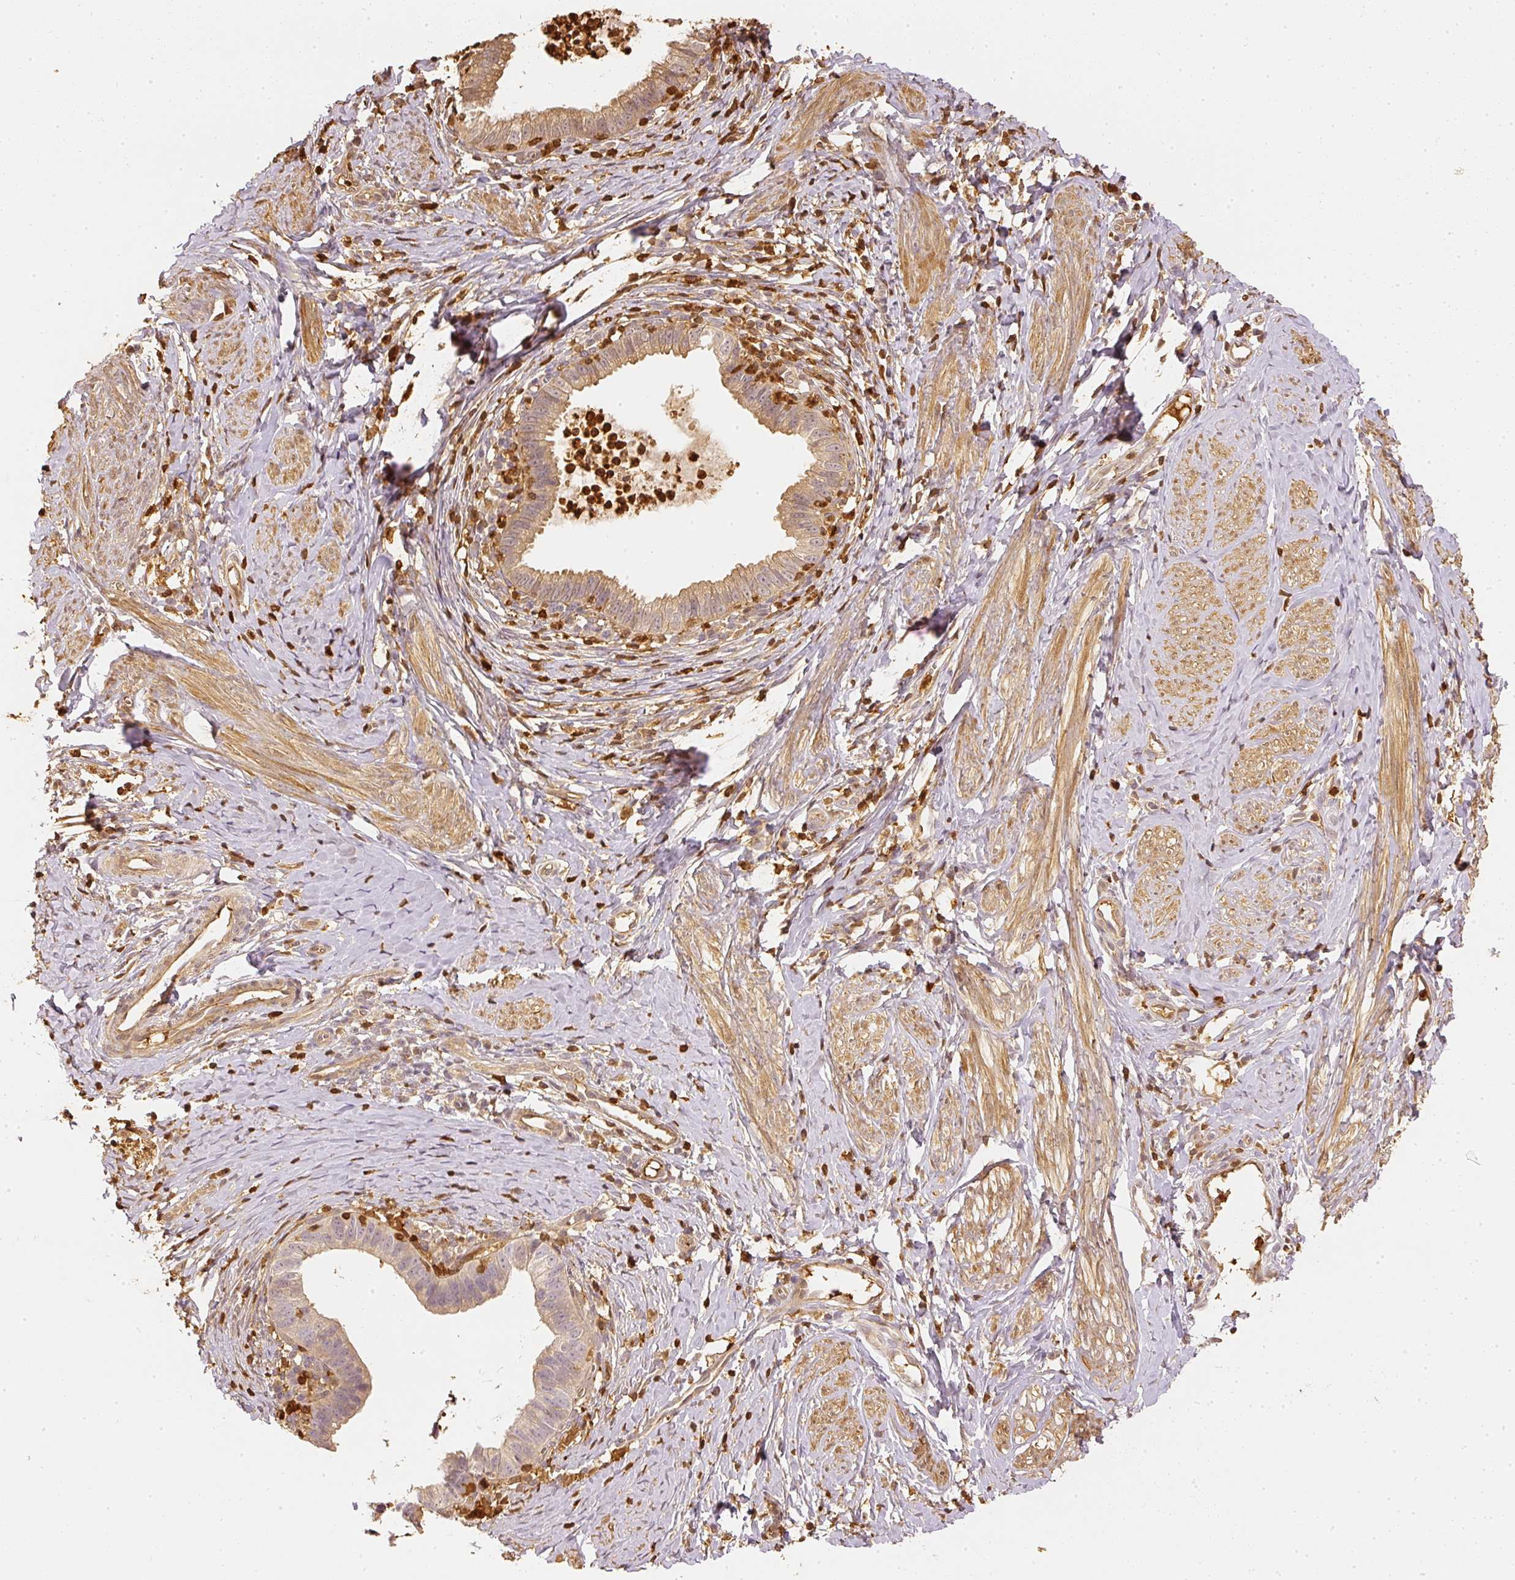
{"staining": {"intensity": "moderate", "quantity": ">75%", "location": "cytoplasmic/membranous"}, "tissue": "cervical cancer", "cell_type": "Tumor cells", "image_type": "cancer", "snomed": [{"axis": "morphology", "description": "Adenocarcinoma, NOS"}, {"axis": "topography", "description": "Cervix"}], "caption": "High-magnification brightfield microscopy of cervical cancer (adenocarcinoma) stained with DAB (3,3'-diaminobenzidine) (brown) and counterstained with hematoxylin (blue). tumor cells exhibit moderate cytoplasmic/membranous positivity is identified in about>75% of cells. The protein is stained brown, and the nuclei are stained in blue (DAB IHC with brightfield microscopy, high magnification).", "gene": "PFN1", "patient": {"sex": "female", "age": 36}}